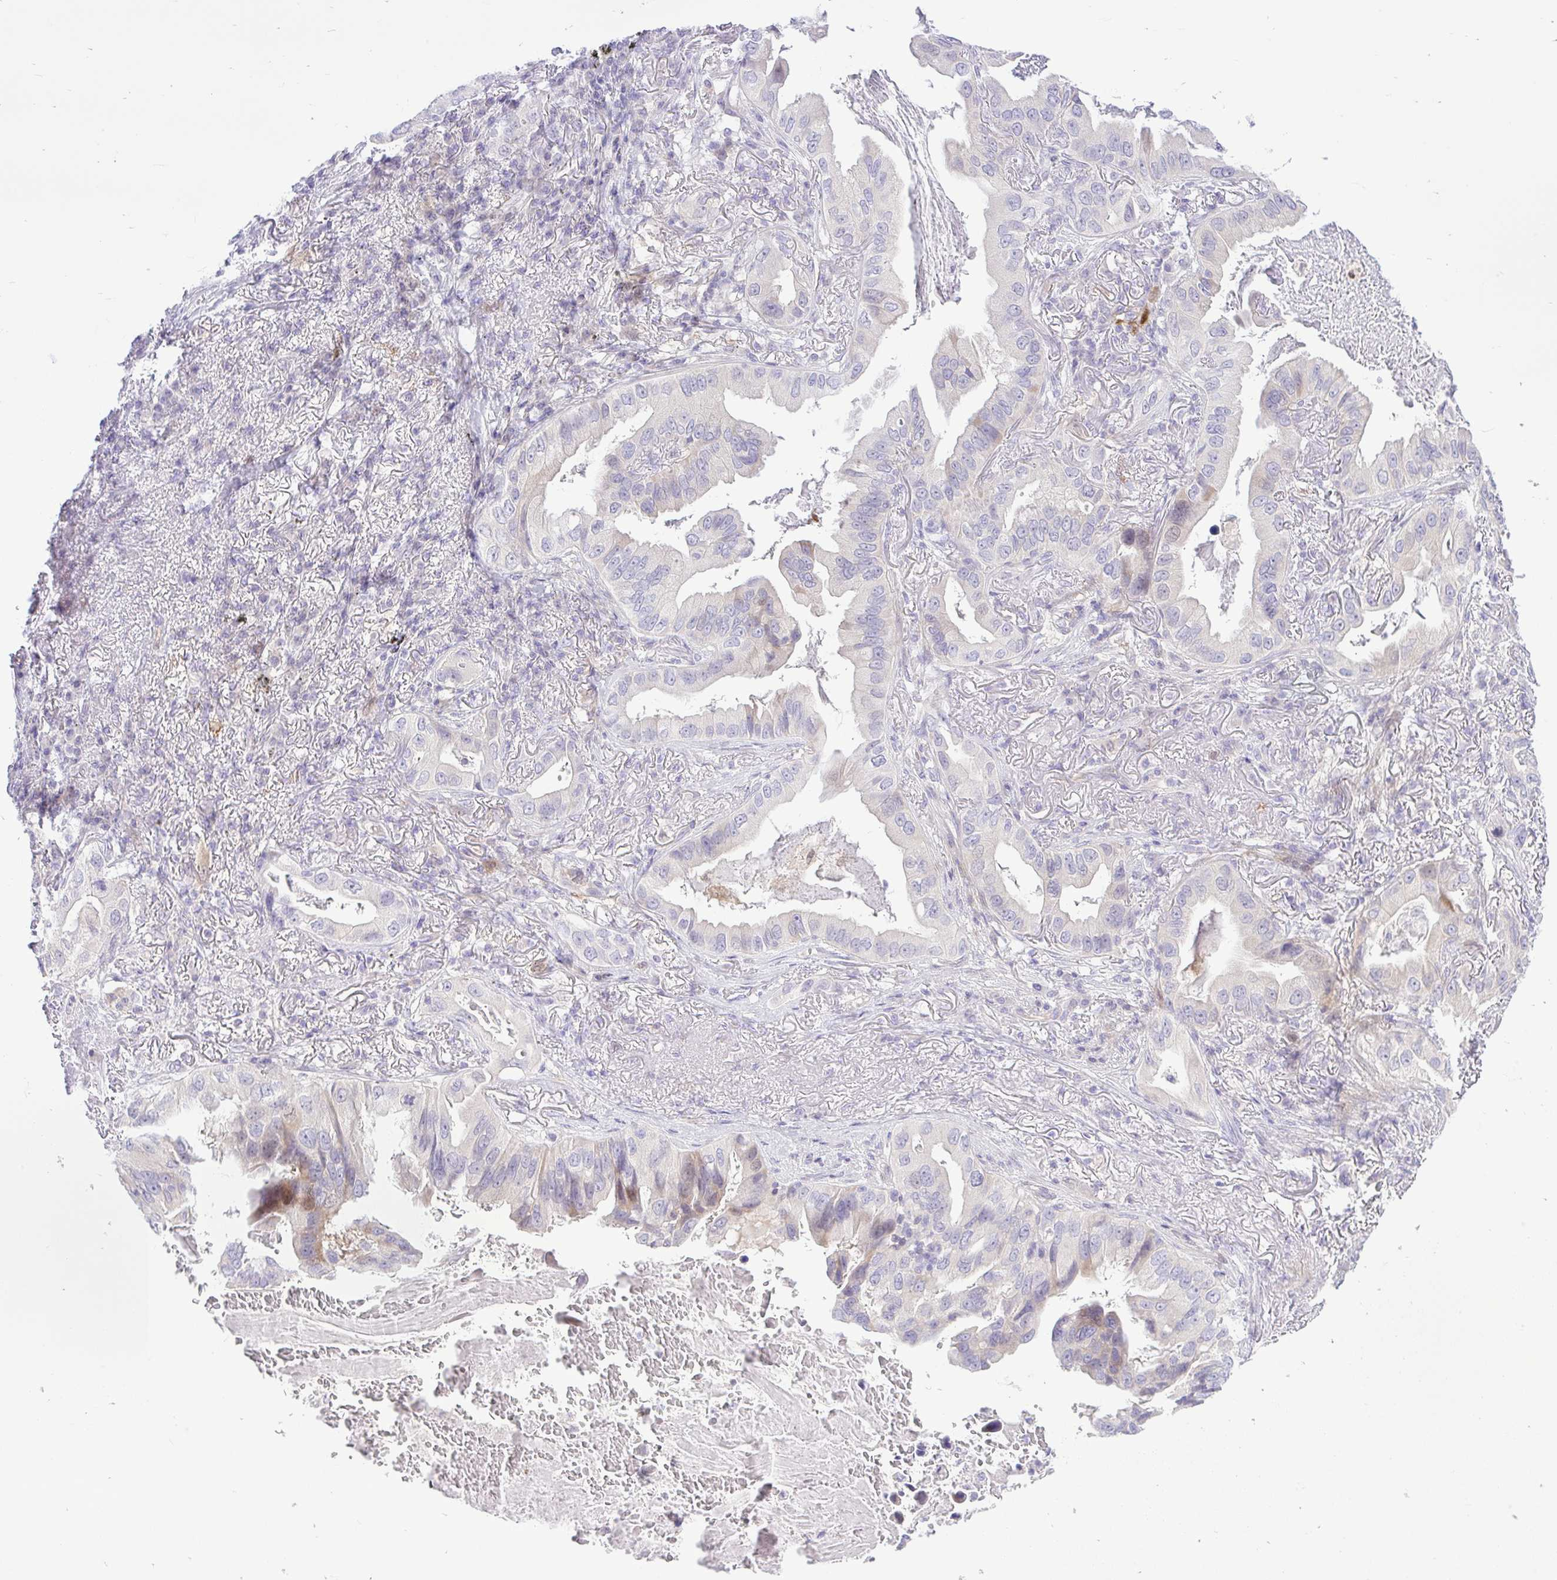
{"staining": {"intensity": "weak", "quantity": "<25%", "location": "cytoplasmic/membranous,nuclear"}, "tissue": "lung cancer", "cell_type": "Tumor cells", "image_type": "cancer", "snomed": [{"axis": "morphology", "description": "Adenocarcinoma, NOS"}, {"axis": "topography", "description": "Lung"}], "caption": "This image is of adenocarcinoma (lung) stained with immunohistochemistry to label a protein in brown with the nuclei are counter-stained blue. There is no expression in tumor cells. Brightfield microscopy of immunohistochemistry stained with DAB (brown) and hematoxylin (blue), captured at high magnification.", "gene": "ZNF101", "patient": {"sex": "female", "age": 69}}